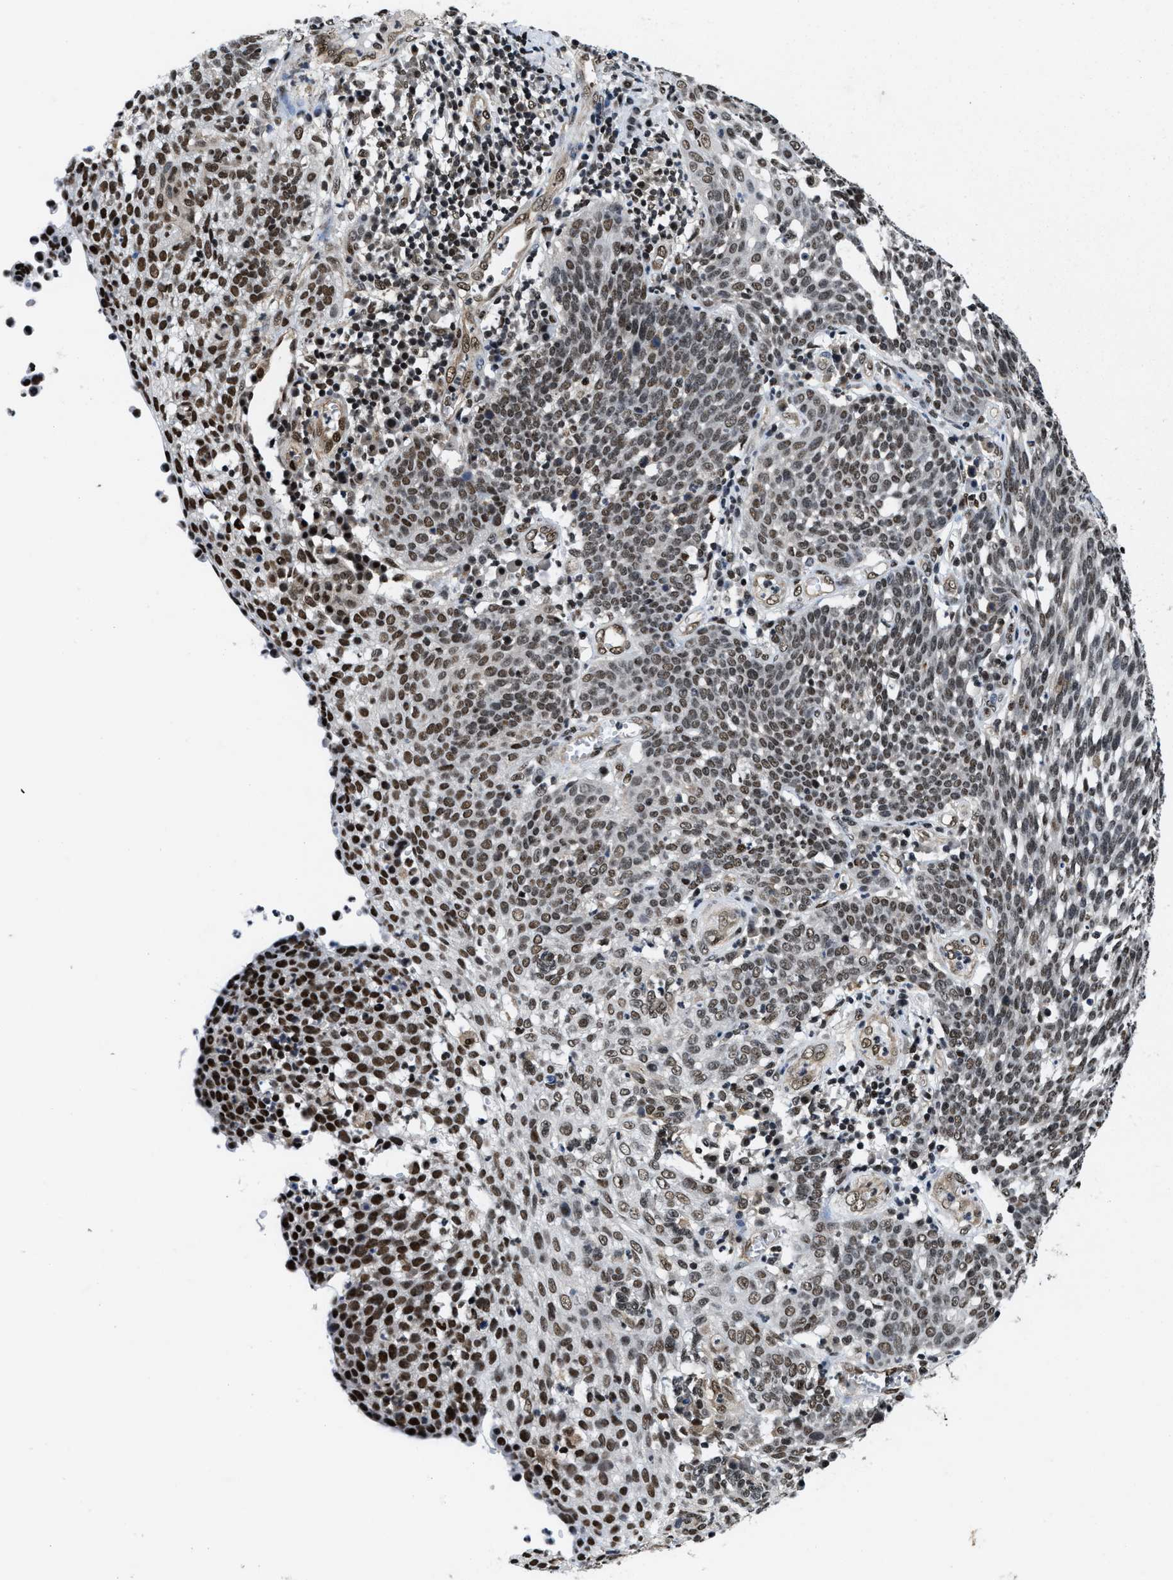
{"staining": {"intensity": "strong", "quantity": ">75%", "location": "nuclear"}, "tissue": "cervical cancer", "cell_type": "Tumor cells", "image_type": "cancer", "snomed": [{"axis": "morphology", "description": "Squamous cell carcinoma, NOS"}, {"axis": "topography", "description": "Cervix"}], "caption": "IHC micrograph of human cervical squamous cell carcinoma stained for a protein (brown), which demonstrates high levels of strong nuclear staining in about >75% of tumor cells.", "gene": "SAFB", "patient": {"sex": "female", "age": 34}}